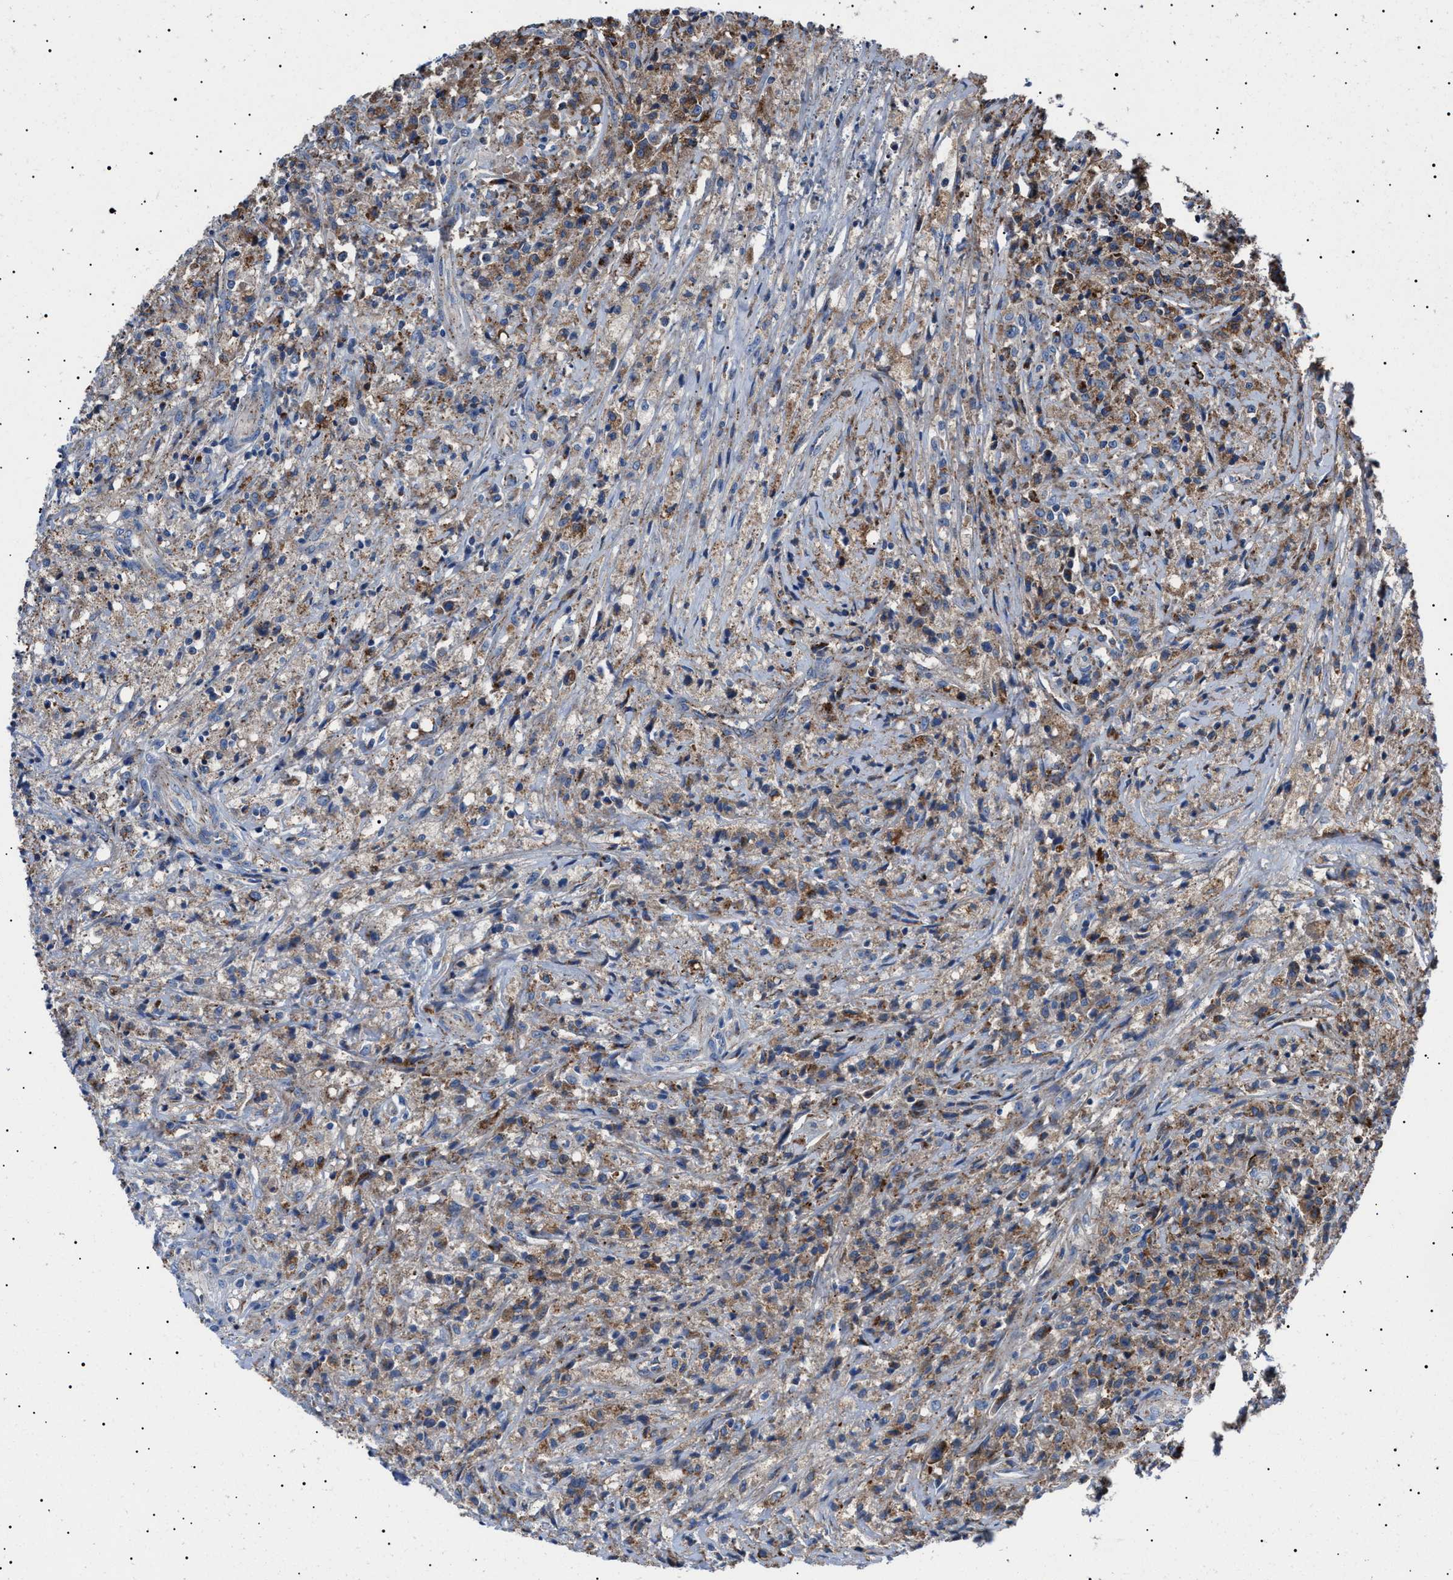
{"staining": {"intensity": "moderate", "quantity": ">75%", "location": "cytoplasmic/membranous"}, "tissue": "testis cancer", "cell_type": "Tumor cells", "image_type": "cancer", "snomed": [{"axis": "morphology", "description": "Carcinoma, Embryonal, NOS"}, {"axis": "topography", "description": "Testis"}], "caption": "High-magnification brightfield microscopy of testis cancer (embryonal carcinoma) stained with DAB (3,3'-diaminobenzidine) (brown) and counterstained with hematoxylin (blue). tumor cells exhibit moderate cytoplasmic/membranous positivity is appreciated in about>75% of cells.", "gene": "NEU1", "patient": {"sex": "male", "age": 2}}